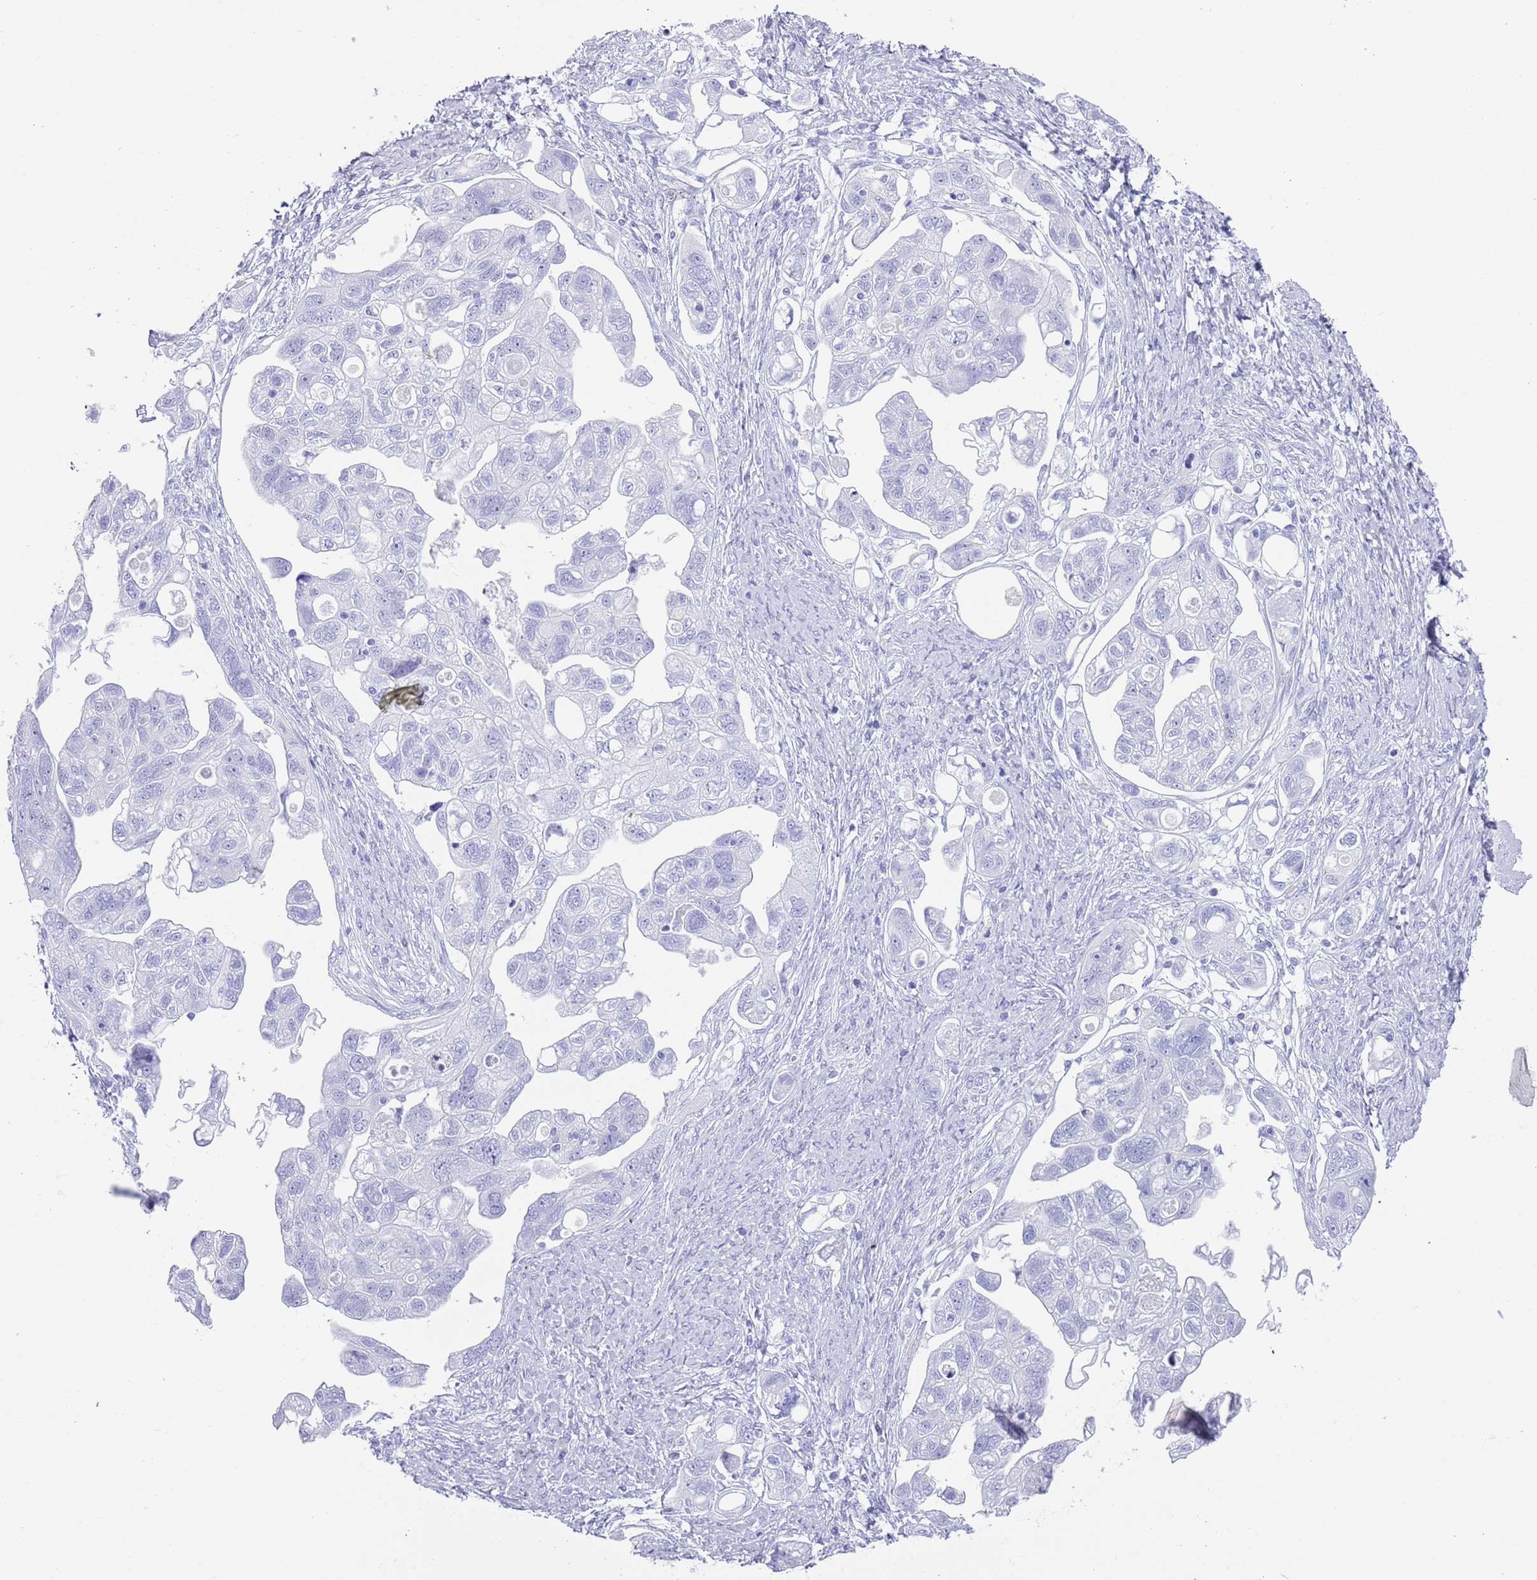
{"staining": {"intensity": "negative", "quantity": "none", "location": "none"}, "tissue": "ovarian cancer", "cell_type": "Tumor cells", "image_type": "cancer", "snomed": [{"axis": "morphology", "description": "Carcinoma, NOS"}, {"axis": "morphology", "description": "Cystadenocarcinoma, serous, NOS"}, {"axis": "topography", "description": "Ovary"}], "caption": "DAB immunohistochemical staining of ovarian cancer displays no significant positivity in tumor cells.", "gene": "MYADML2", "patient": {"sex": "female", "age": 69}}